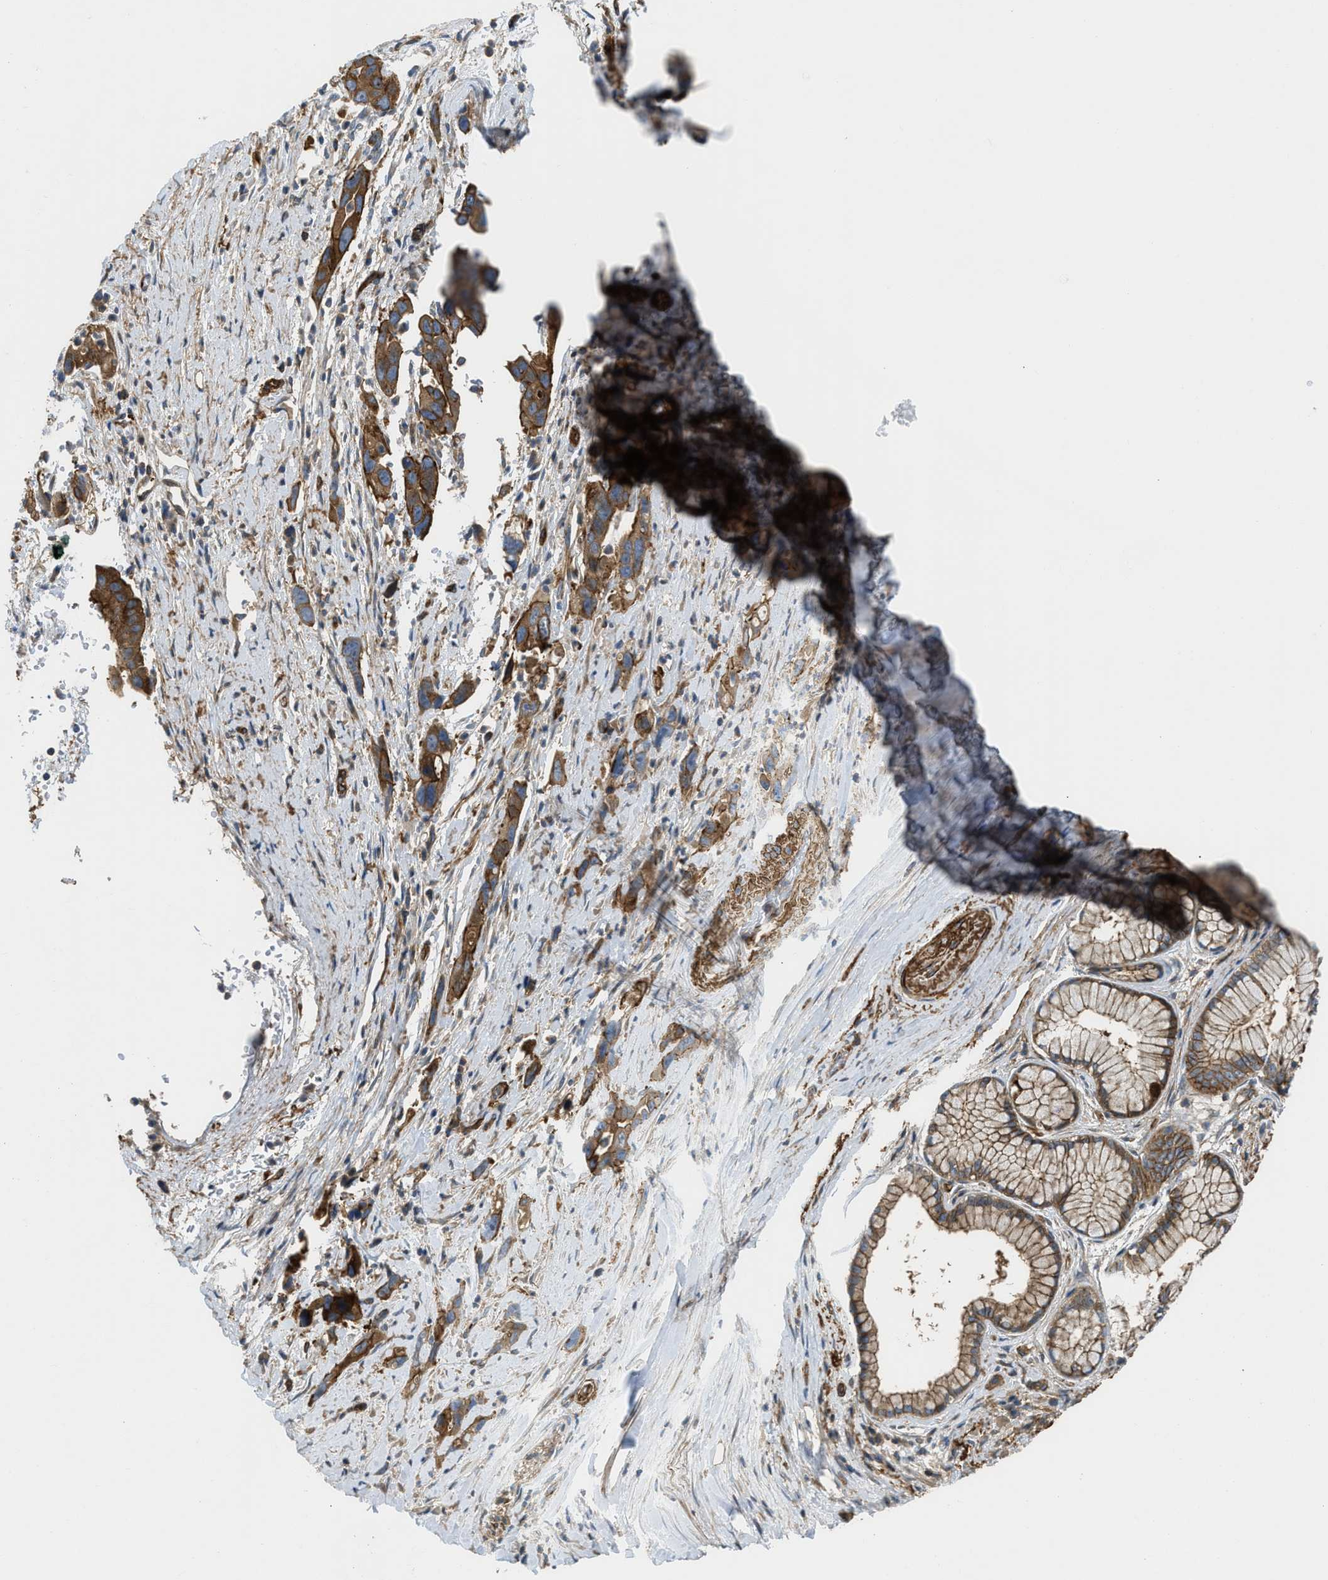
{"staining": {"intensity": "moderate", "quantity": ">75%", "location": "cytoplasmic/membranous"}, "tissue": "pancreatic cancer", "cell_type": "Tumor cells", "image_type": "cancer", "snomed": [{"axis": "morphology", "description": "Adenocarcinoma, NOS"}, {"axis": "topography", "description": "Pancreas"}], "caption": "An IHC micrograph of neoplastic tissue is shown. Protein staining in brown highlights moderate cytoplasmic/membranous positivity in pancreatic cancer (adenocarcinoma) within tumor cells.", "gene": "NYNRIN", "patient": {"sex": "female", "age": 70}}